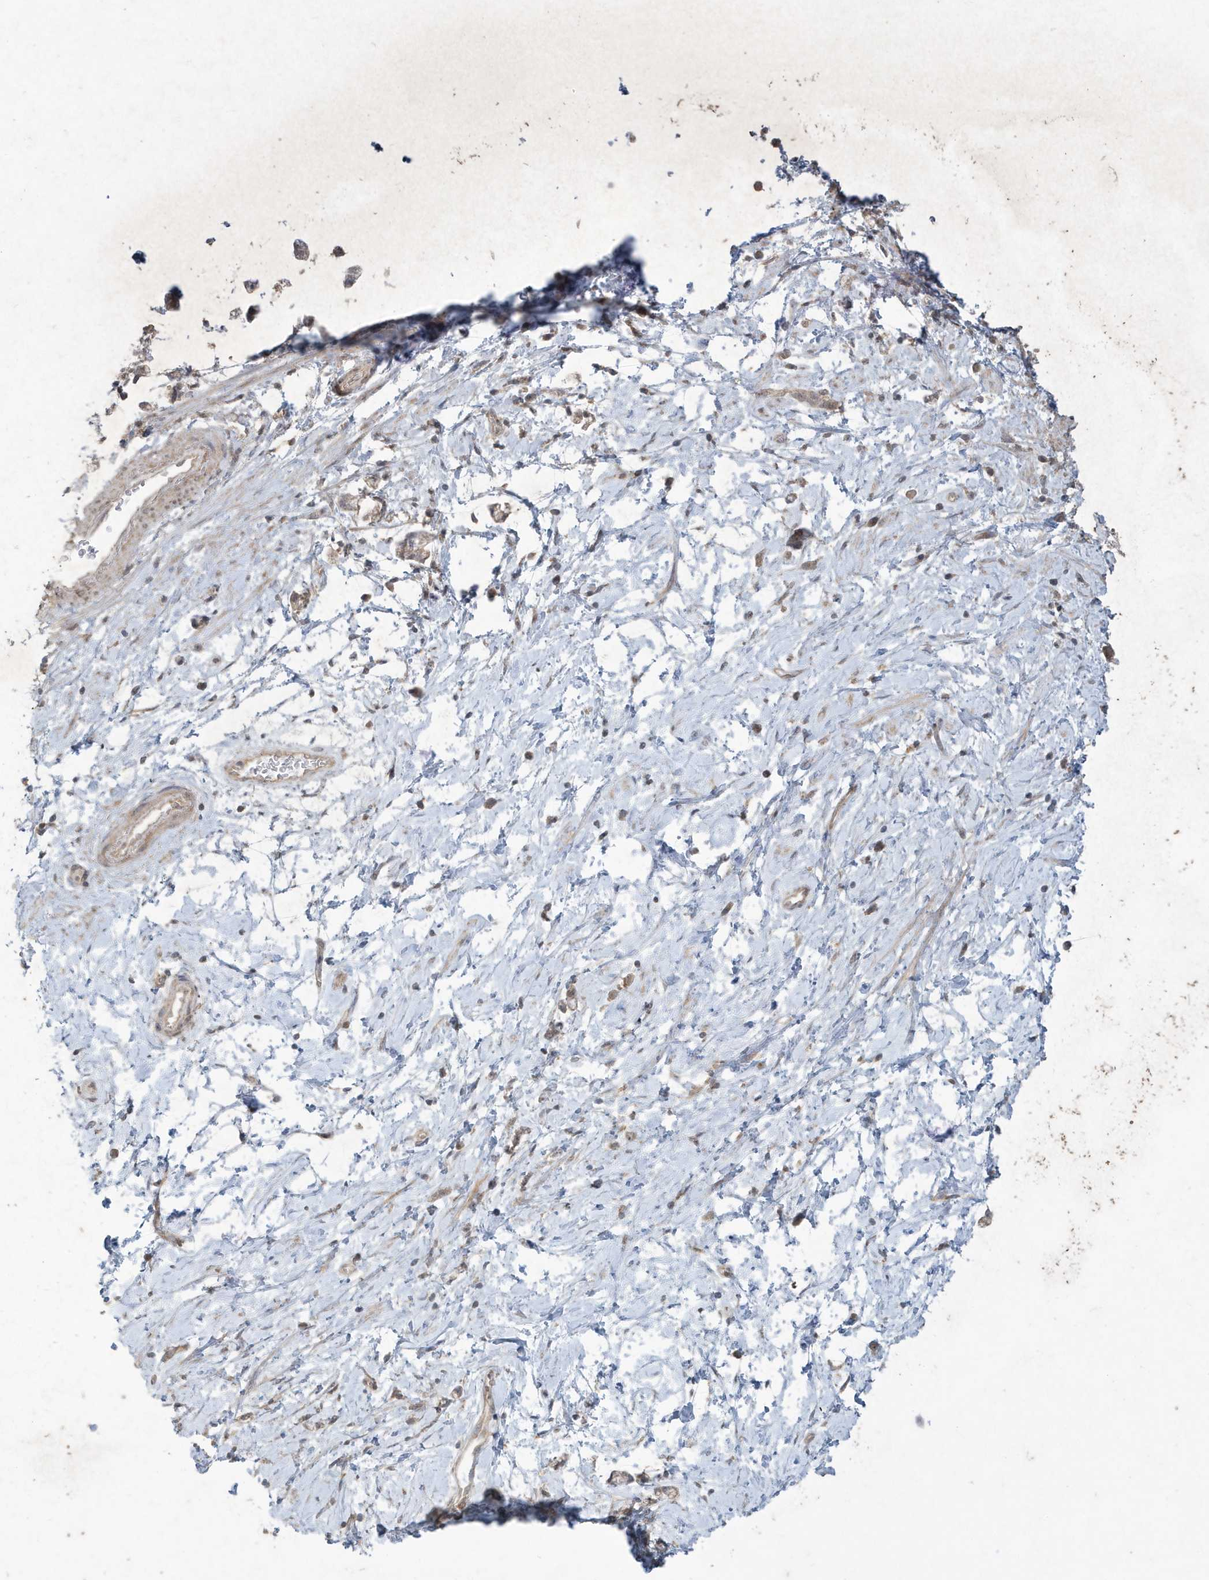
{"staining": {"intensity": "weak", "quantity": ">75%", "location": "cytoplasmic/membranous"}, "tissue": "stomach cancer", "cell_type": "Tumor cells", "image_type": "cancer", "snomed": [{"axis": "morphology", "description": "Adenocarcinoma, NOS"}, {"axis": "topography", "description": "Stomach"}], "caption": "Stomach cancer stained with immunohistochemistry (IHC) reveals weak cytoplasmic/membranous positivity in about >75% of tumor cells. (brown staining indicates protein expression, while blue staining denotes nuclei).", "gene": "C1RL", "patient": {"sex": "female", "age": 60}}